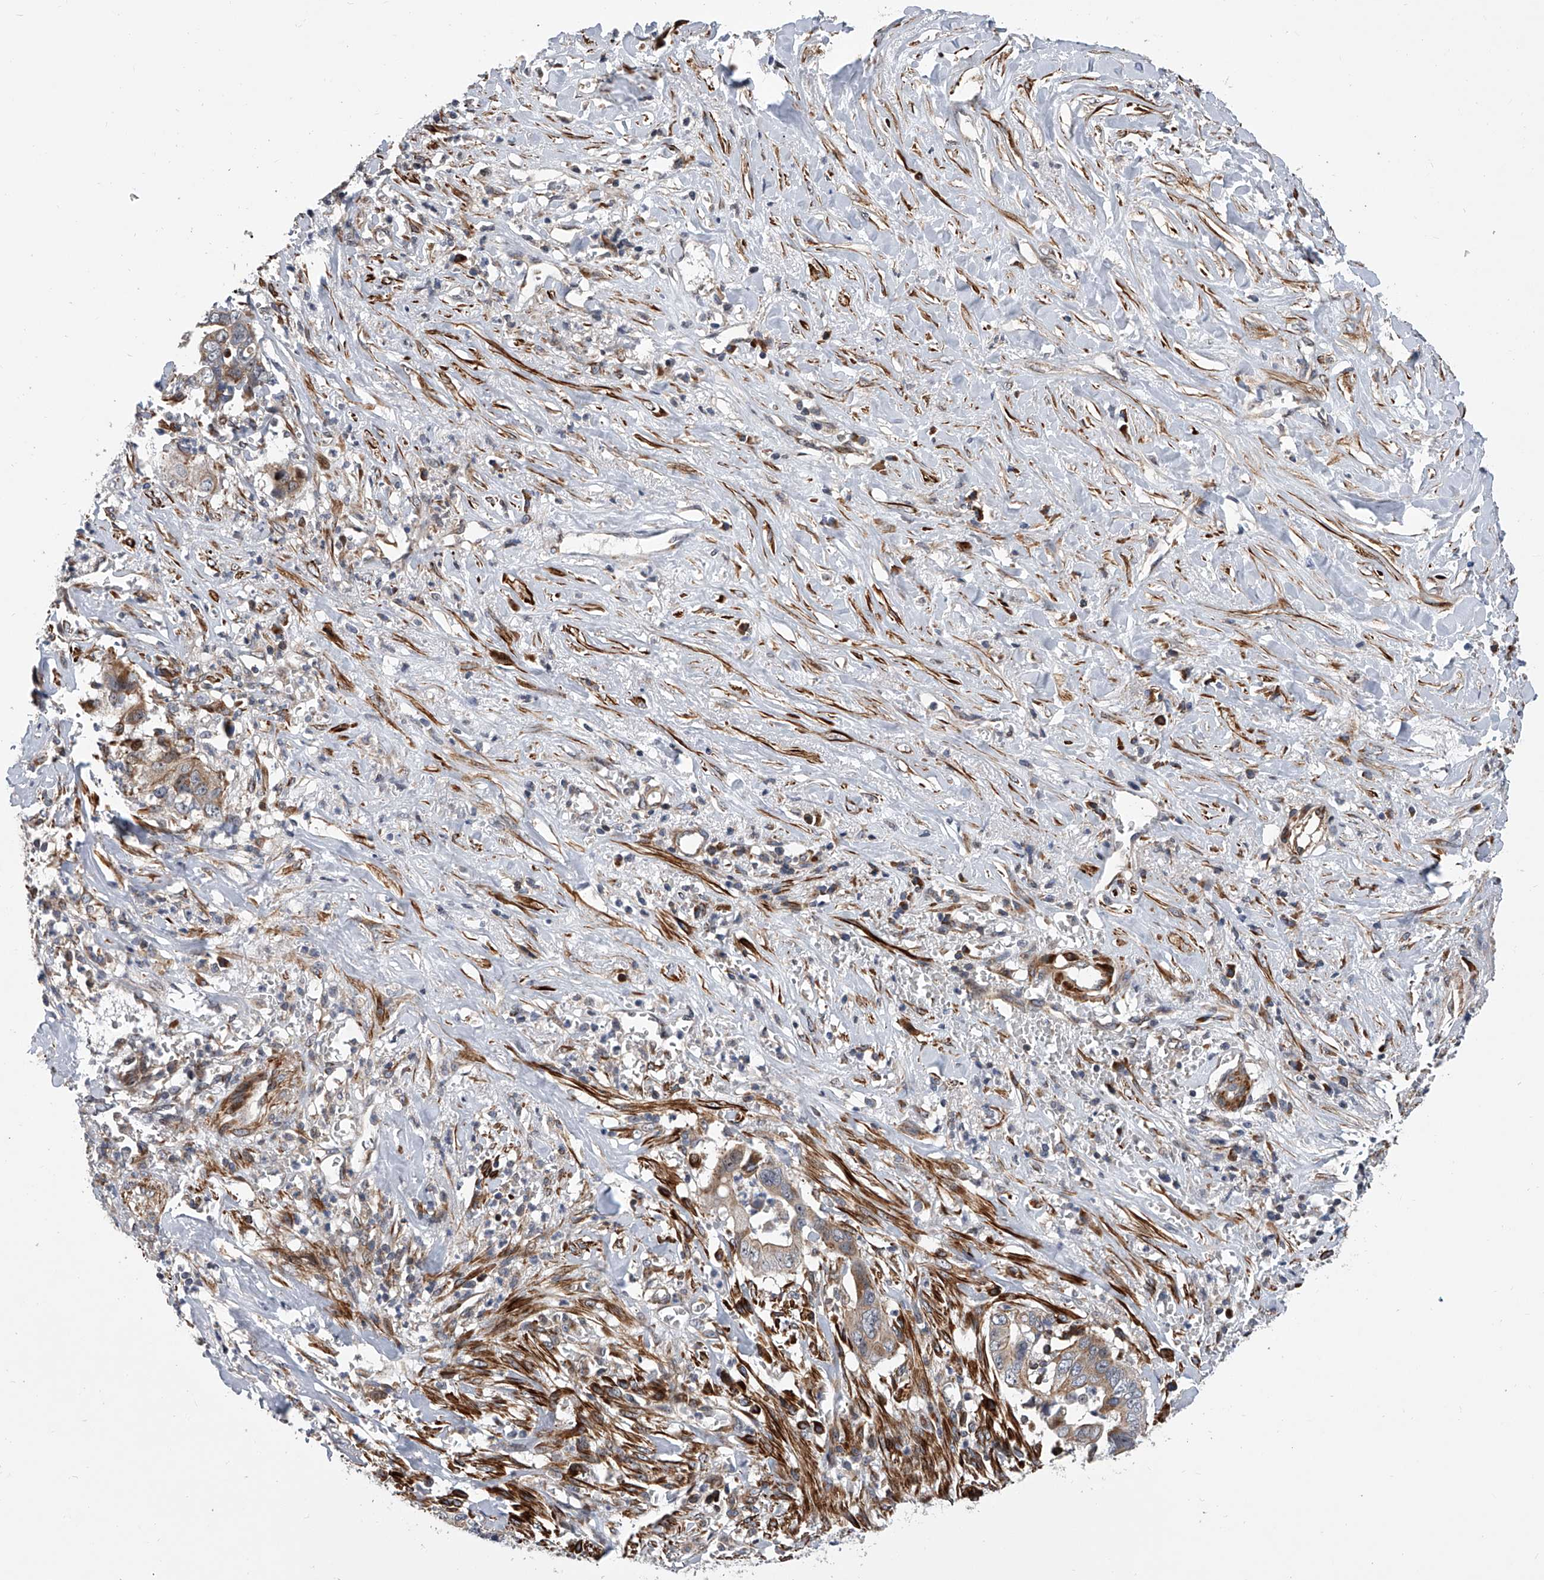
{"staining": {"intensity": "weak", "quantity": ">75%", "location": "cytoplasmic/membranous"}, "tissue": "liver cancer", "cell_type": "Tumor cells", "image_type": "cancer", "snomed": [{"axis": "morphology", "description": "Cholangiocarcinoma"}, {"axis": "topography", "description": "Liver"}], "caption": "The immunohistochemical stain shows weak cytoplasmic/membranous expression in tumor cells of liver cancer tissue.", "gene": "DLGAP2", "patient": {"sex": "female", "age": 79}}